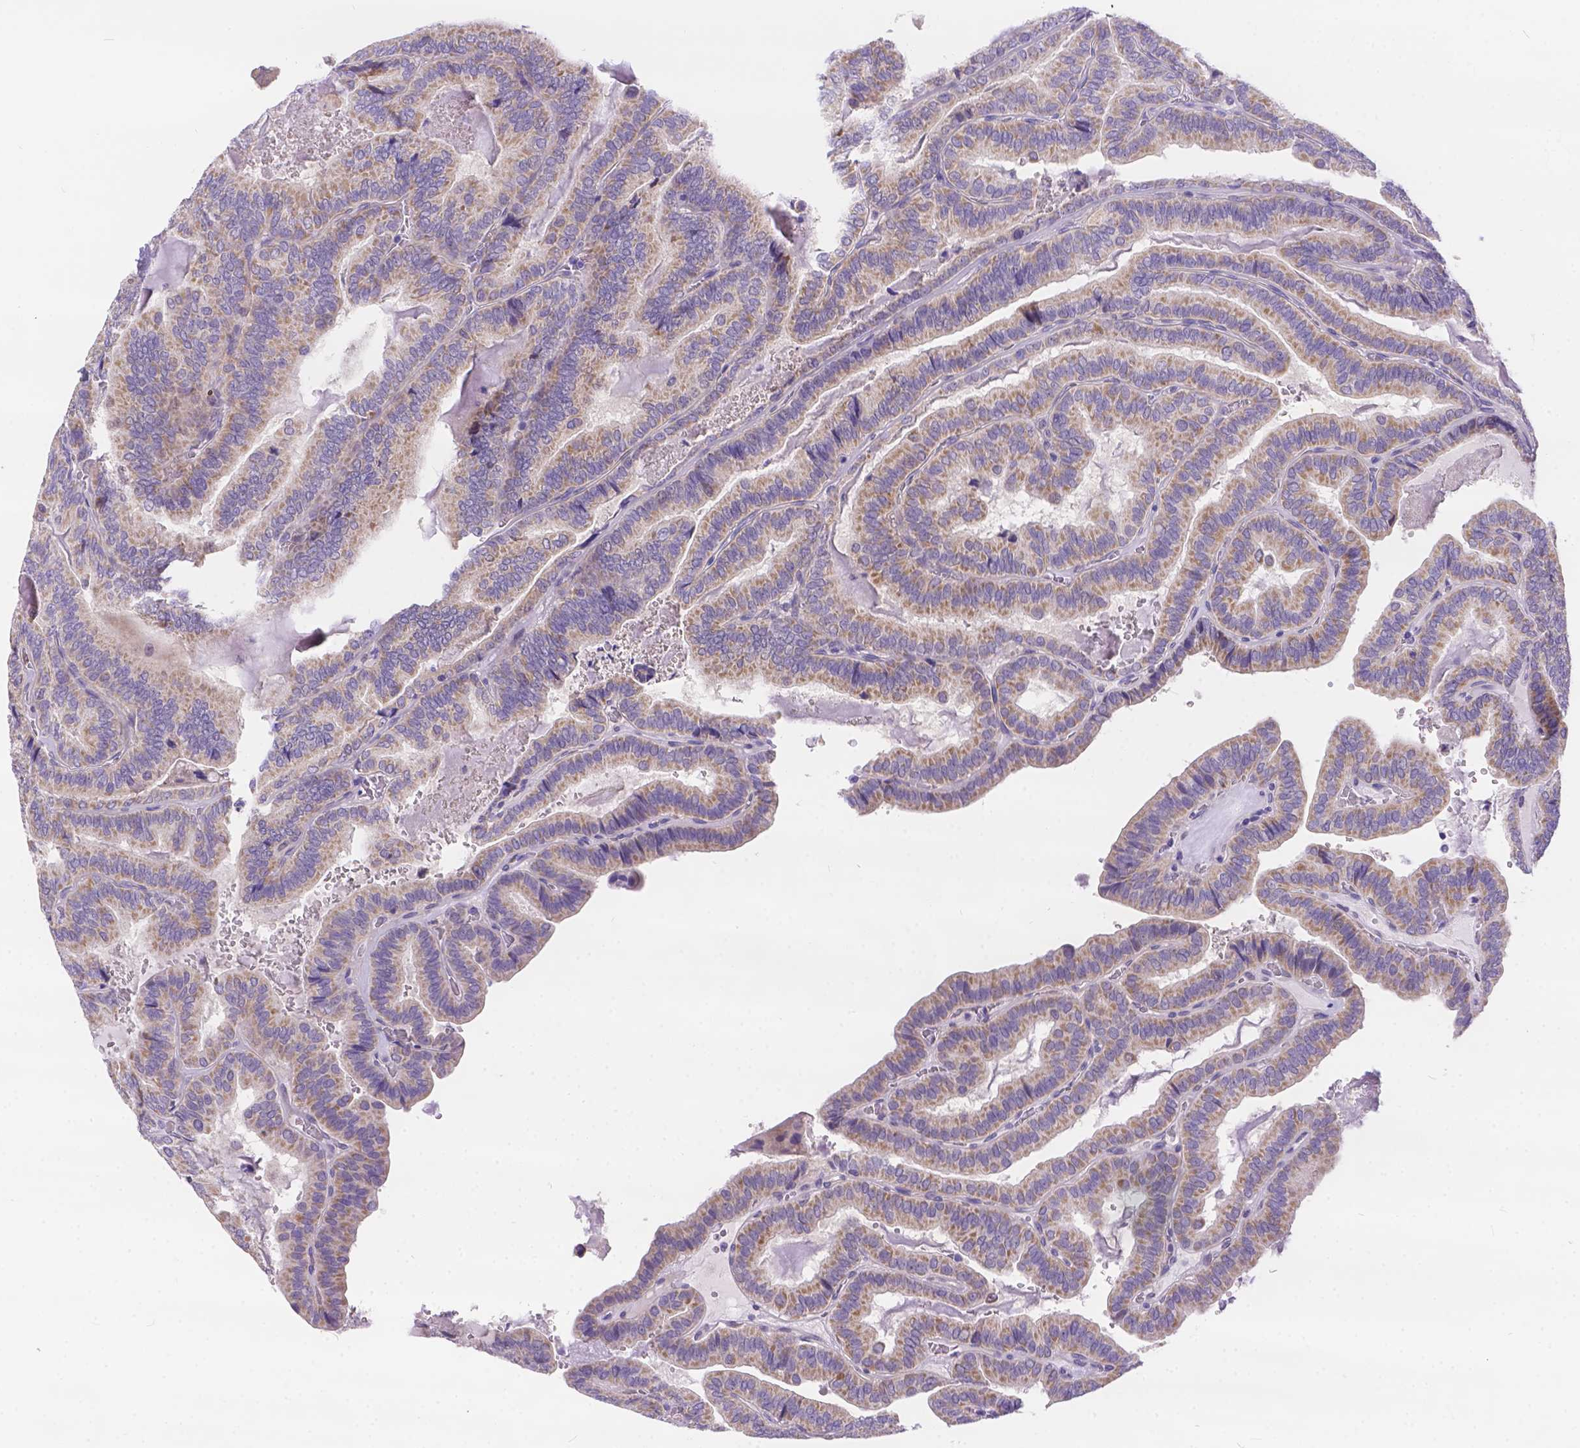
{"staining": {"intensity": "weak", "quantity": ">75%", "location": "cytoplasmic/membranous"}, "tissue": "thyroid cancer", "cell_type": "Tumor cells", "image_type": "cancer", "snomed": [{"axis": "morphology", "description": "Papillary adenocarcinoma, NOS"}, {"axis": "topography", "description": "Thyroid gland"}], "caption": "Thyroid cancer (papillary adenocarcinoma) stained with immunohistochemistry demonstrates weak cytoplasmic/membranous expression in about >75% of tumor cells. (brown staining indicates protein expression, while blue staining denotes nuclei).", "gene": "DLEC1", "patient": {"sex": "female", "age": 75}}